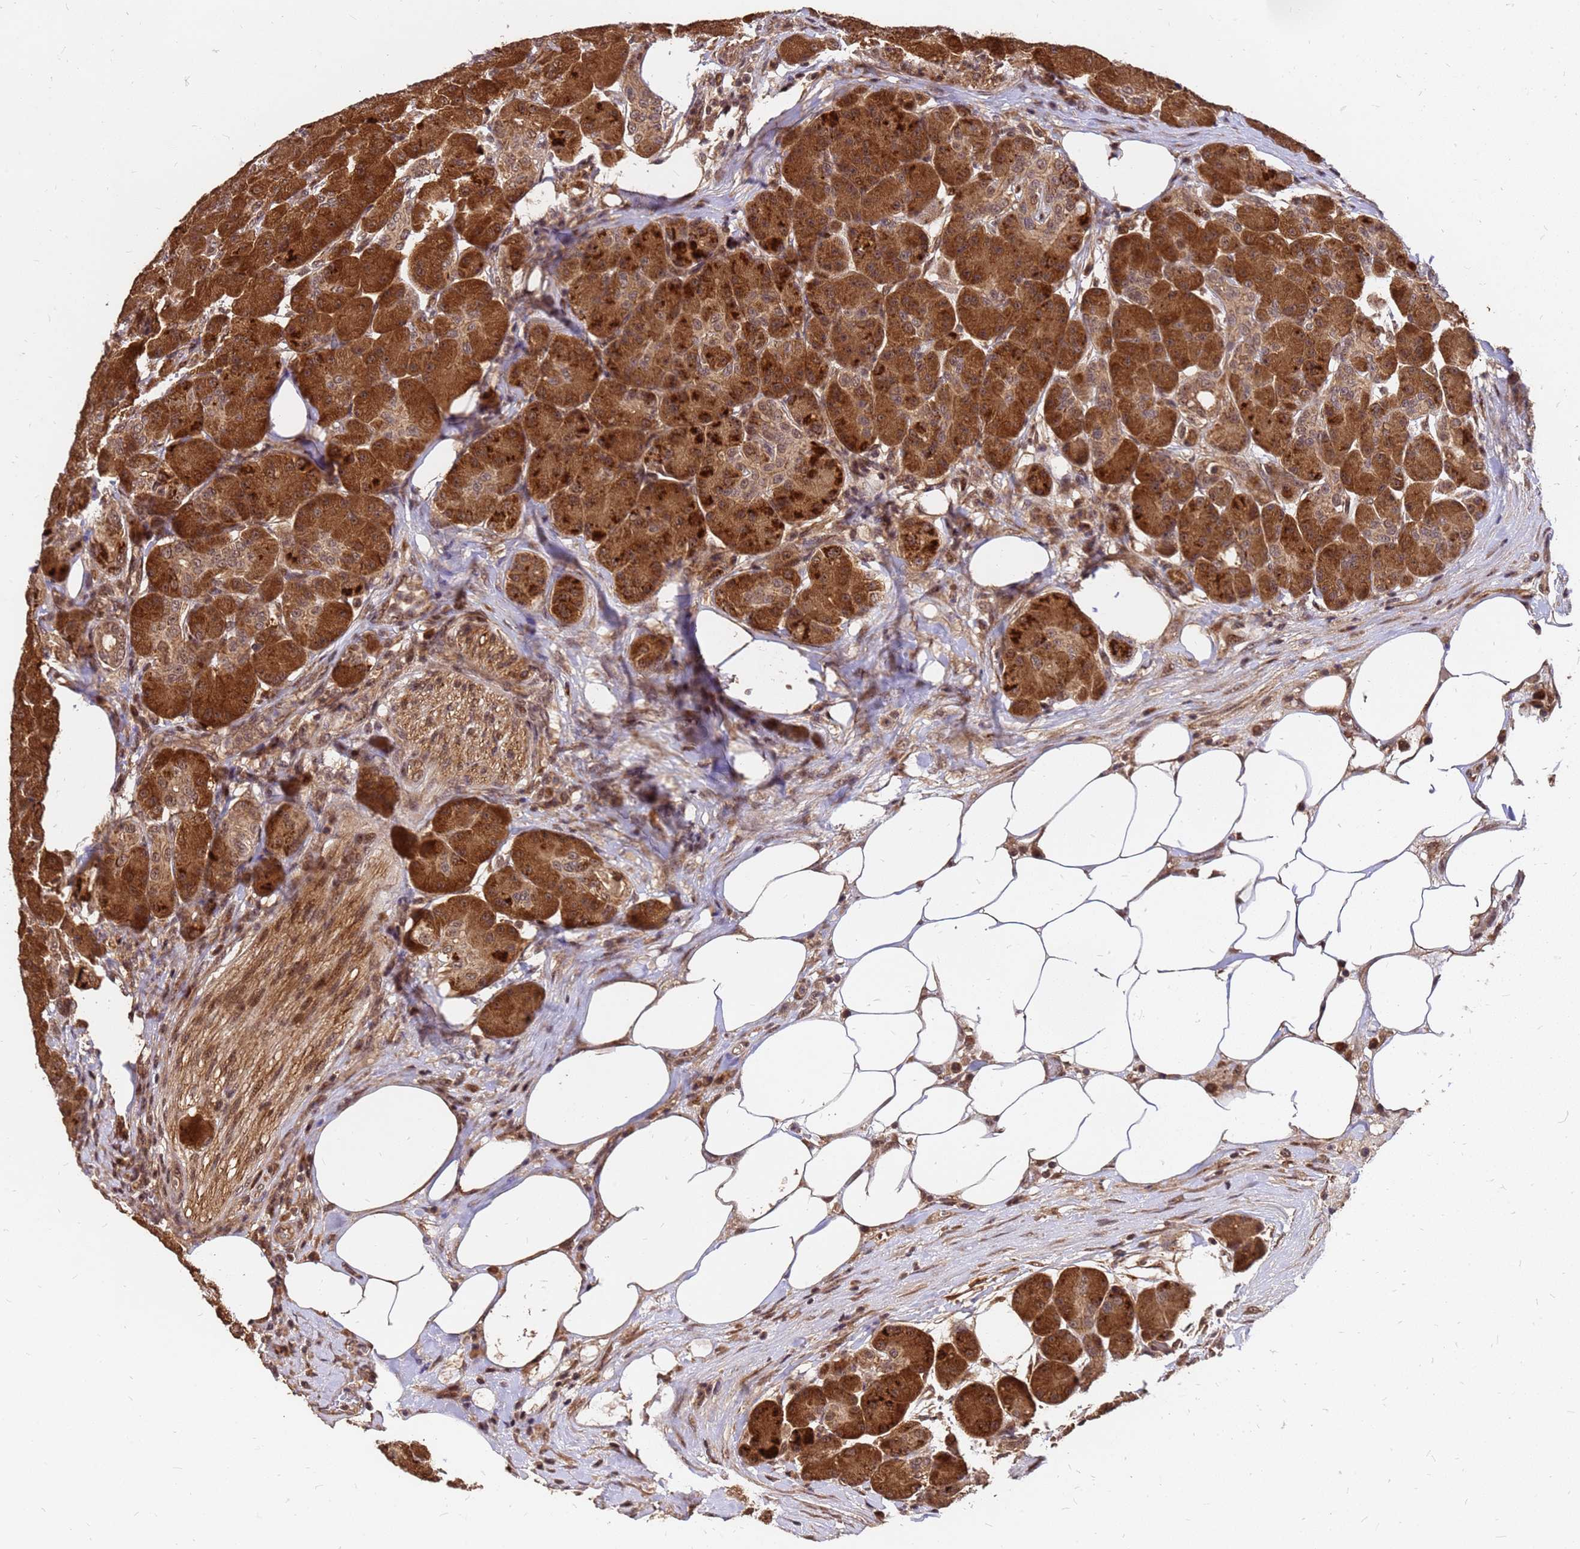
{"staining": {"intensity": "strong", "quantity": ">75%", "location": "cytoplasmic/membranous,nuclear"}, "tissue": "pancreas", "cell_type": "Exocrine glandular cells", "image_type": "normal", "snomed": [{"axis": "morphology", "description": "Normal tissue, NOS"}, {"axis": "topography", "description": "Pancreas"}], "caption": "There is high levels of strong cytoplasmic/membranous,nuclear positivity in exocrine glandular cells of normal pancreas, as demonstrated by immunohistochemical staining (brown color).", "gene": "GPATCH8", "patient": {"sex": "male", "age": 63}}